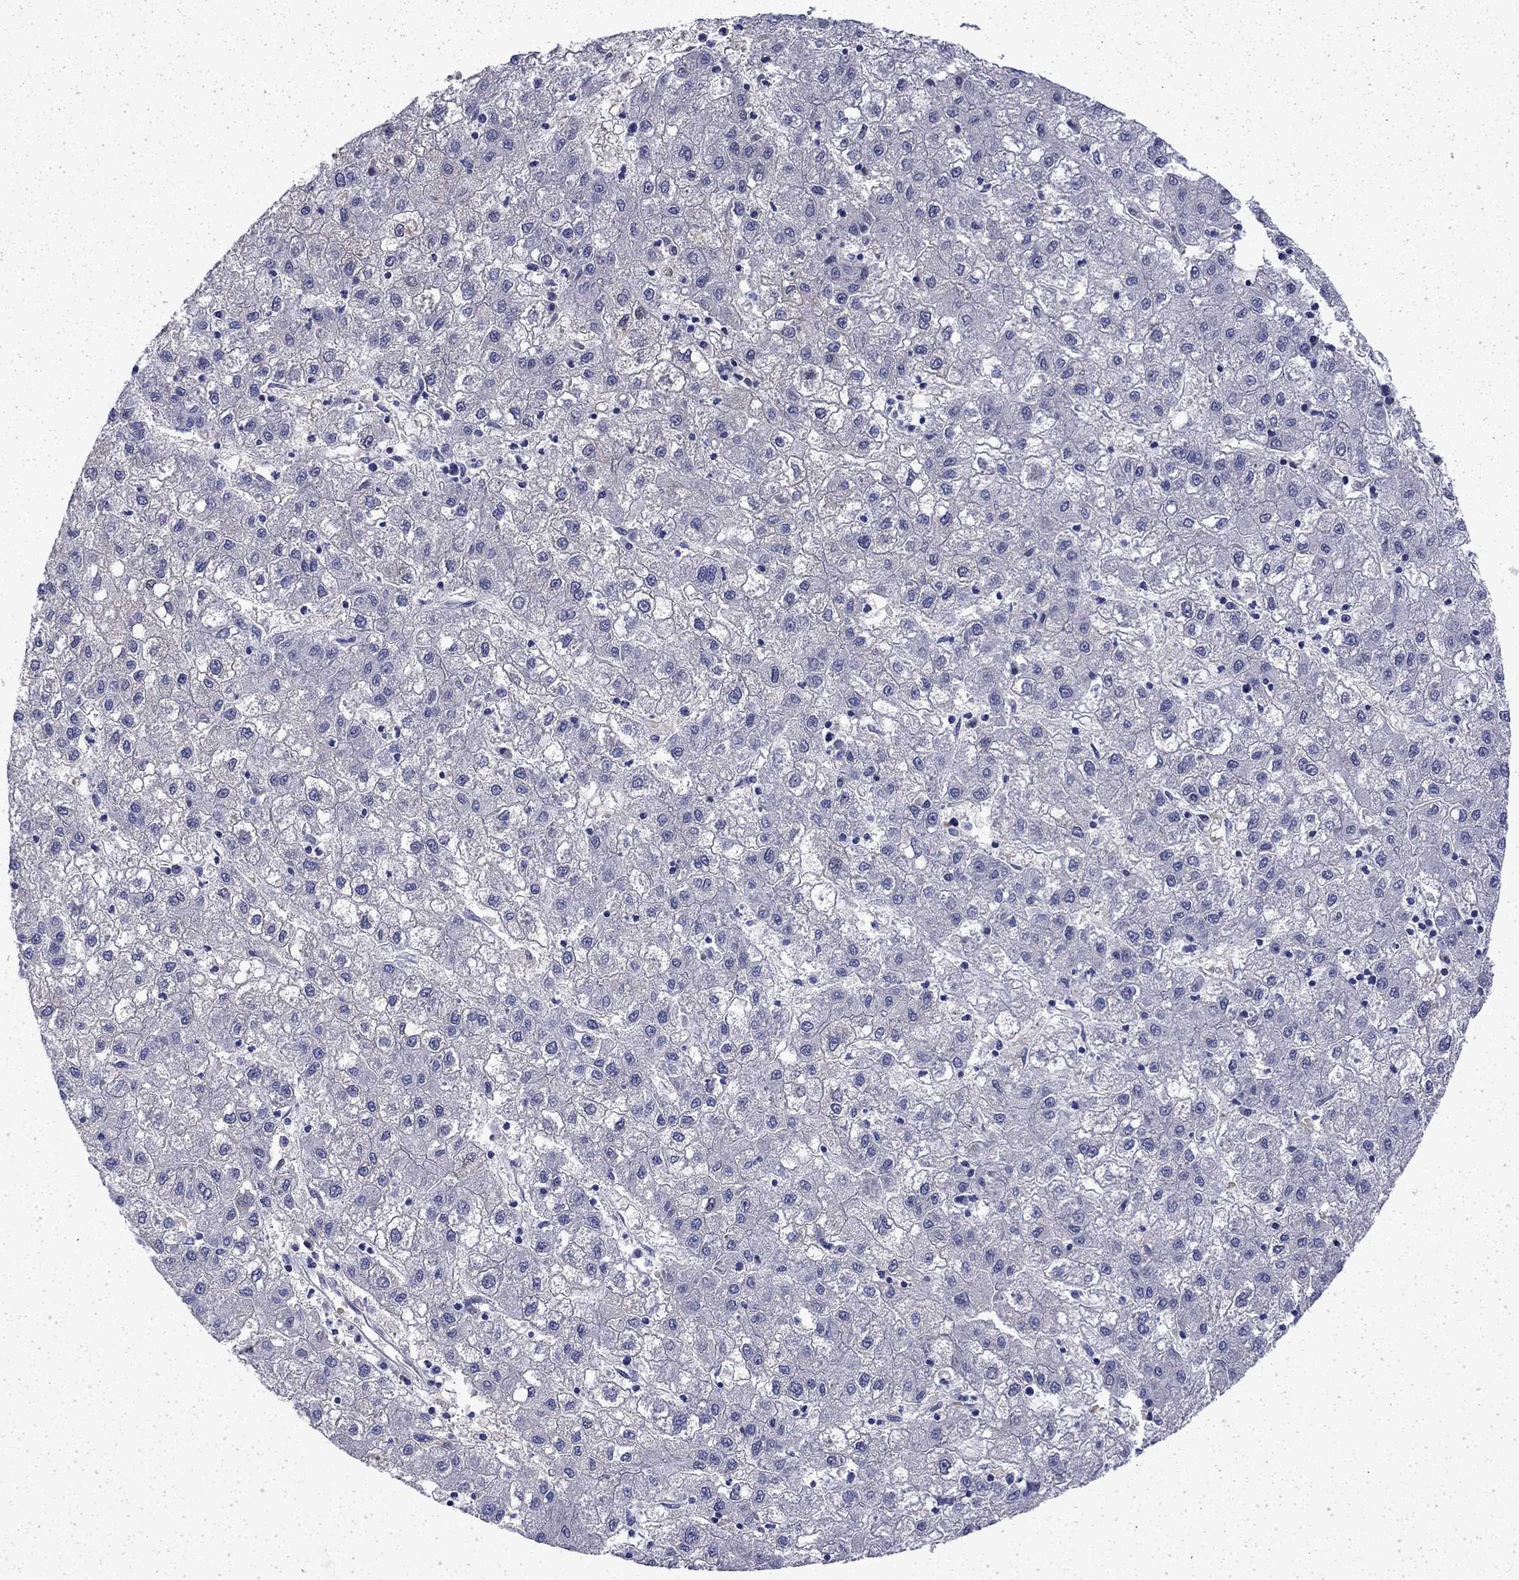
{"staining": {"intensity": "negative", "quantity": "none", "location": "none"}, "tissue": "liver cancer", "cell_type": "Tumor cells", "image_type": "cancer", "snomed": [{"axis": "morphology", "description": "Carcinoma, Hepatocellular, NOS"}, {"axis": "topography", "description": "Liver"}], "caption": "Immunohistochemistry micrograph of hepatocellular carcinoma (liver) stained for a protein (brown), which shows no staining in tumor cells.", "gene": "ENPP6", "patient": {"sex": "male", "age": 72}}